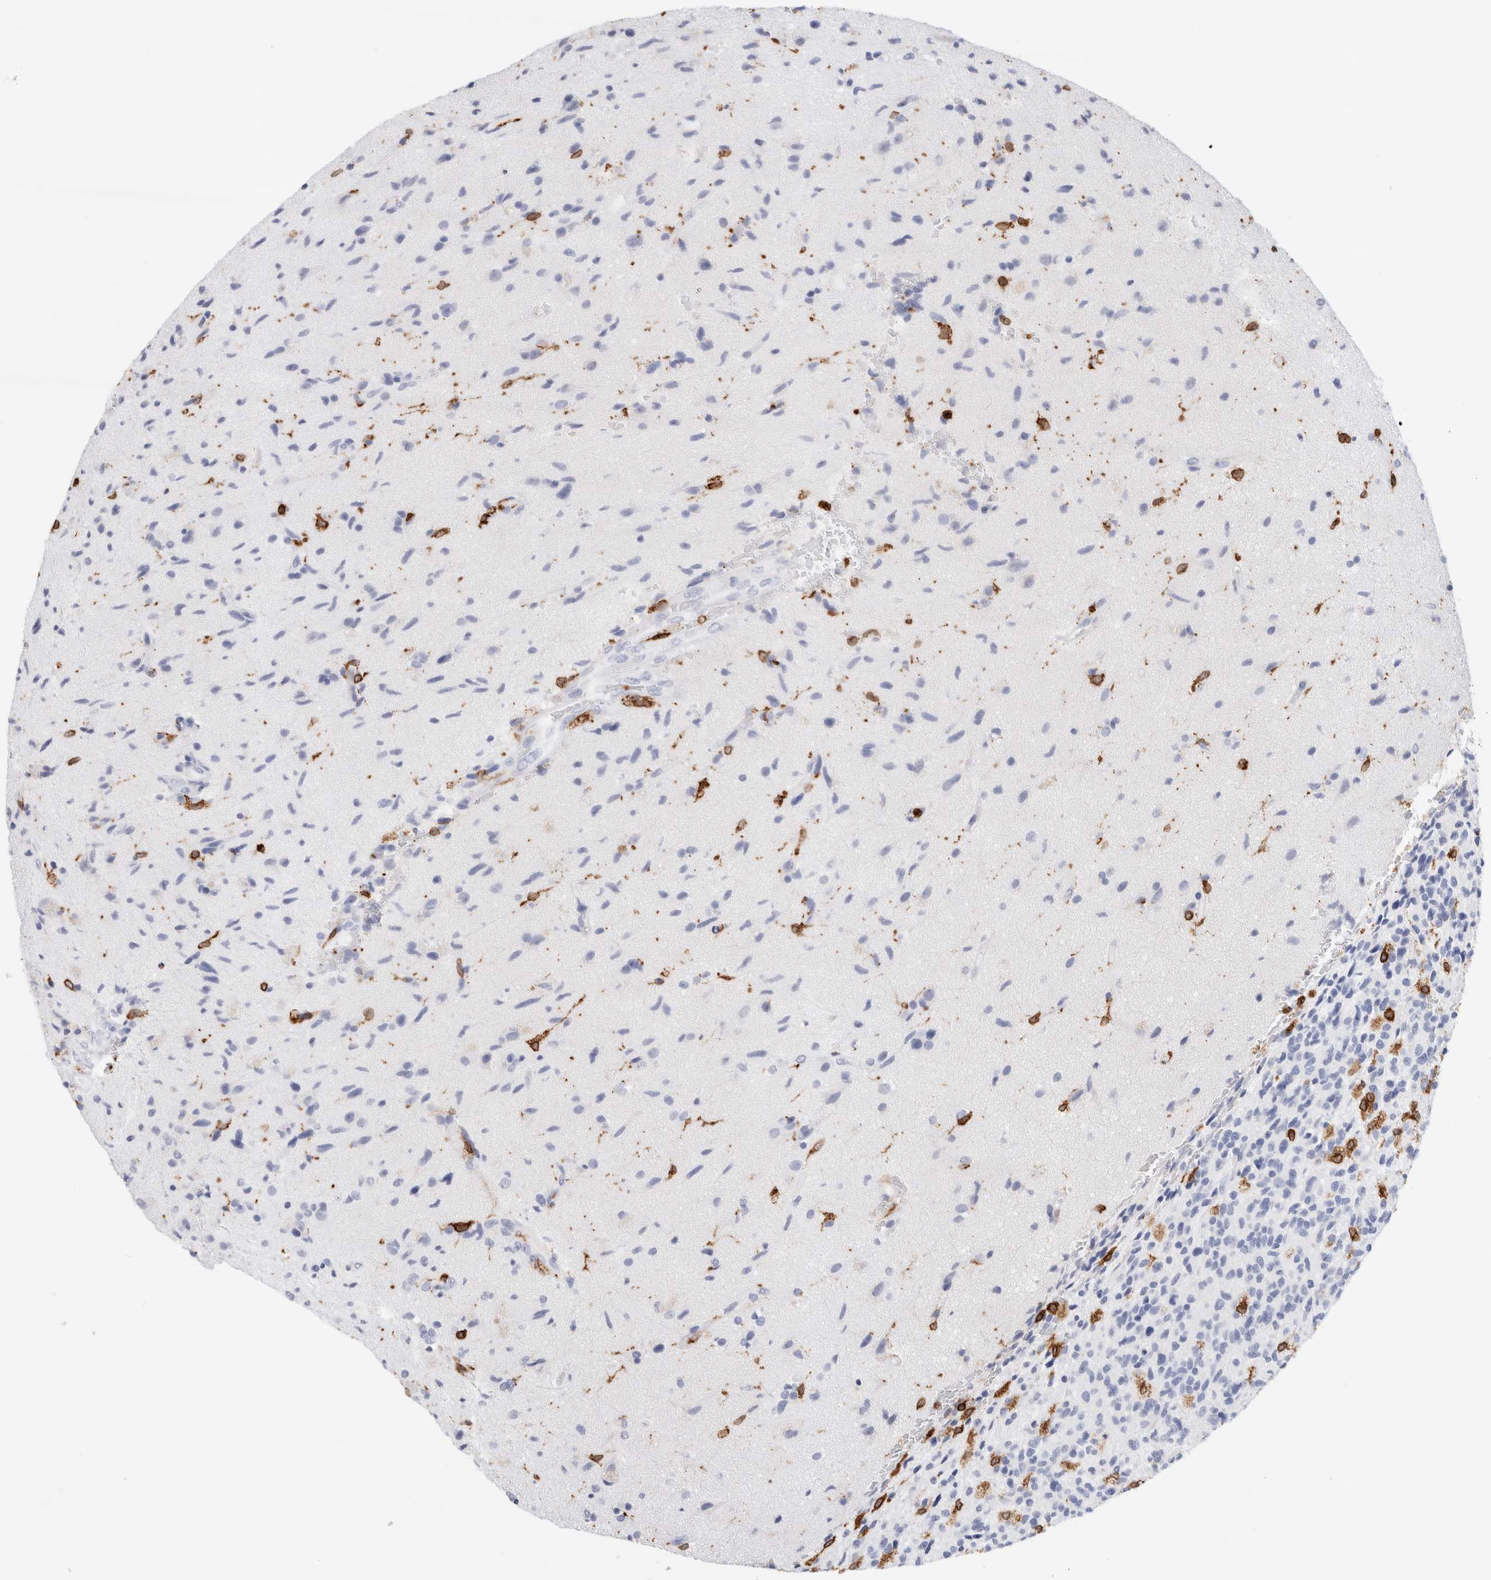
{"staining": {"intensity": "negative", "quantity": "none", "location": "none"}, "tissue": "glioma", "cell_type": "Tumor cells", "image_type": "cancer", "snomed": [{"axis": "morphology", "description": "Glioma, malignant, High grade"}, {"axis": "topography", "description": "Brain"}], "caption": "The photomicrograph reveals no staining of tumor cells in glioma. (Stains: DAB (3,3'-diaminobenzidine) immunohistochemistry (IHC) with hematoxylin counter stain, Microscopy: brightfield microscopy at high magnification).", "gene": "ALOX5AP", "patient": {"sex": "male", "age": 72}}